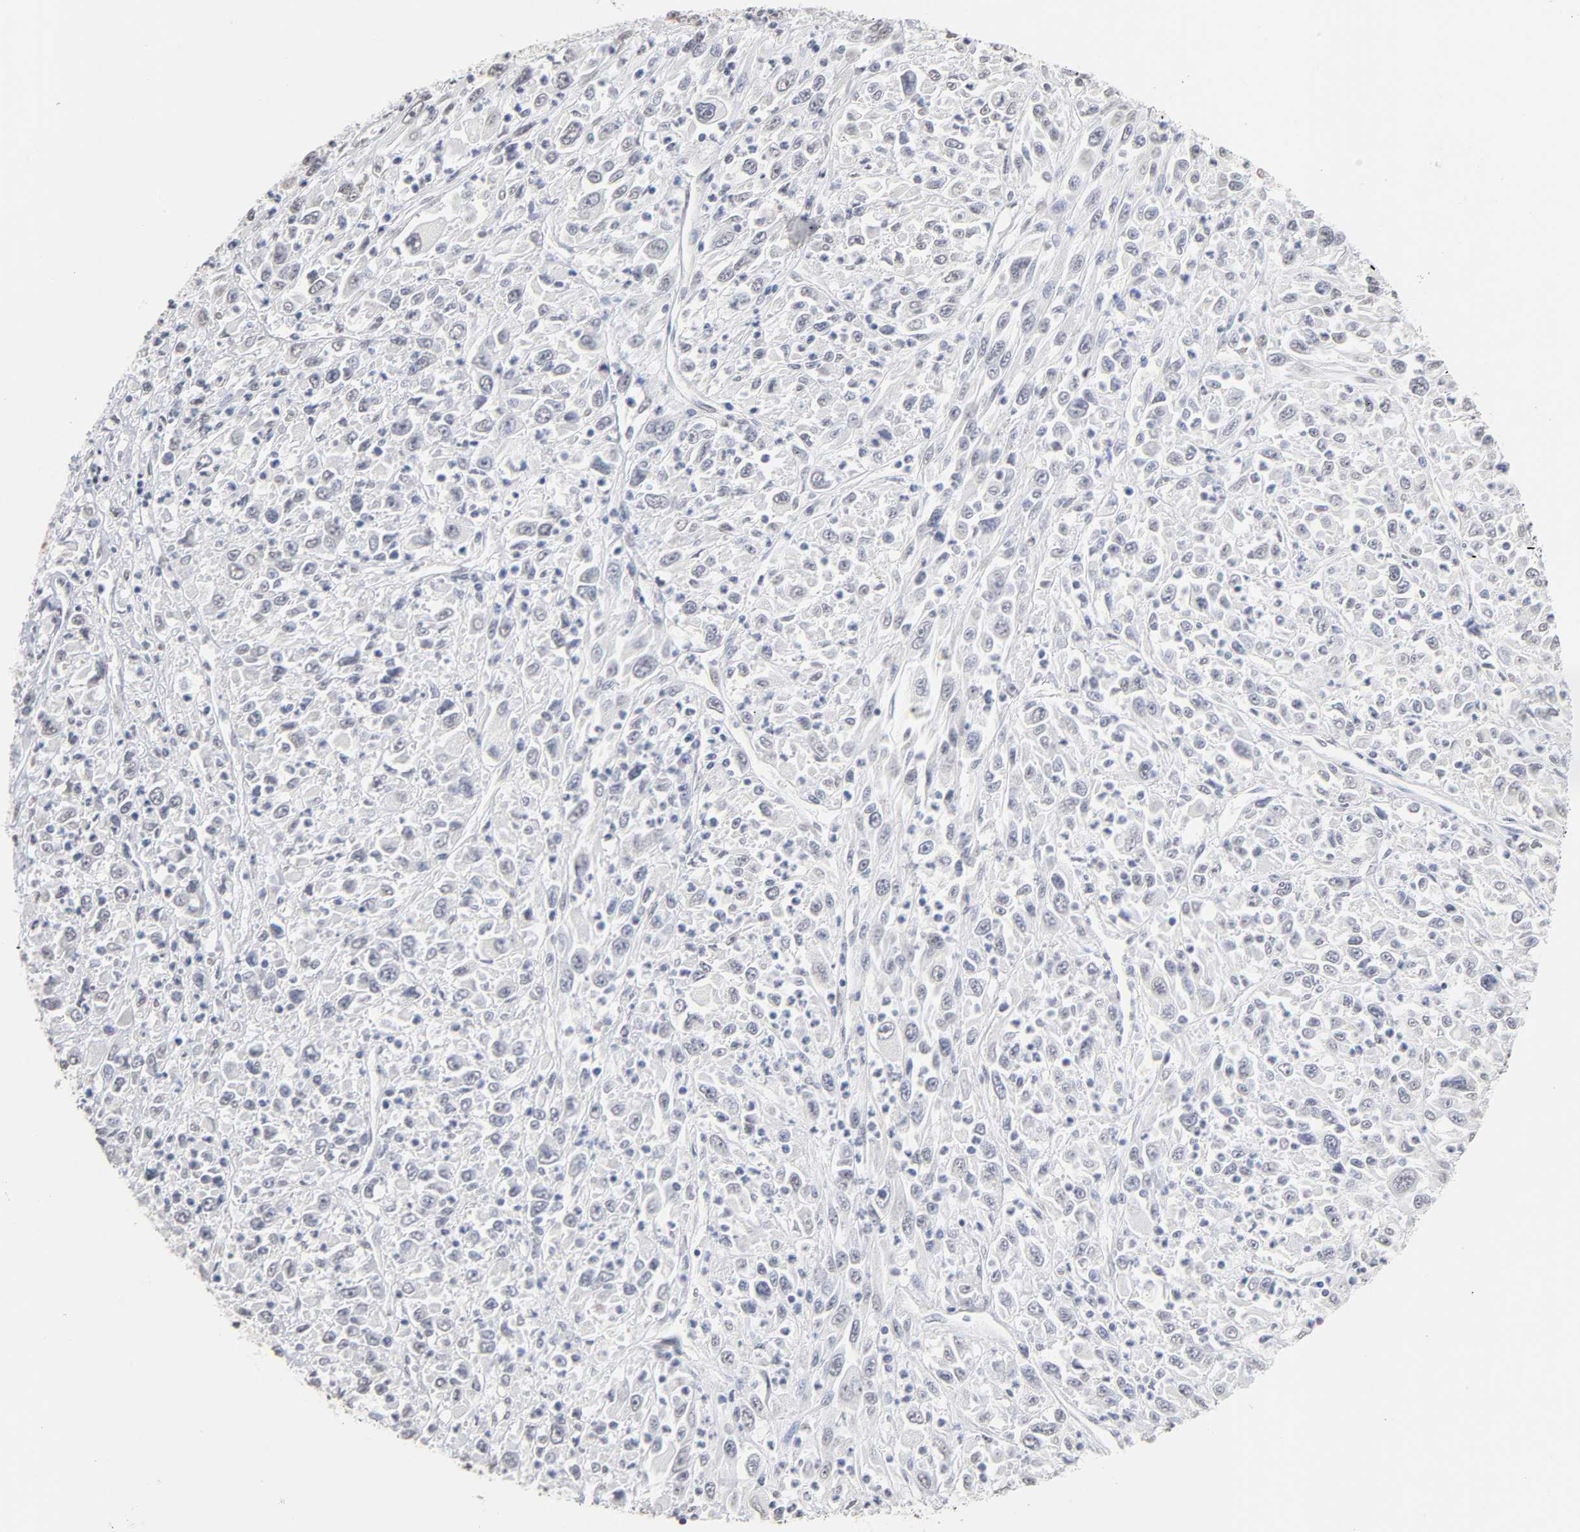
{"staining": {"intensity": "negative", "quantity": "none", "location": "none"}, "tissue": "melanoma", "cell_type": "Tumor cells", "image_type": "cancer", "snomed": [{"axis": "morphology", "description": "Malignant melanoma, Metastatic site"}, {"axis": "topography", "description": "Skin"}], "caption": "Immunohistochemistry (IHC) of melanoma shows no staining in tumor cells. (Brightfield microscopy of DAB (3,3'-diaminobenzidine) IHC at high magnification).", "gene": "CRABP2", "patient": {"sex": "female", "age": 56}}